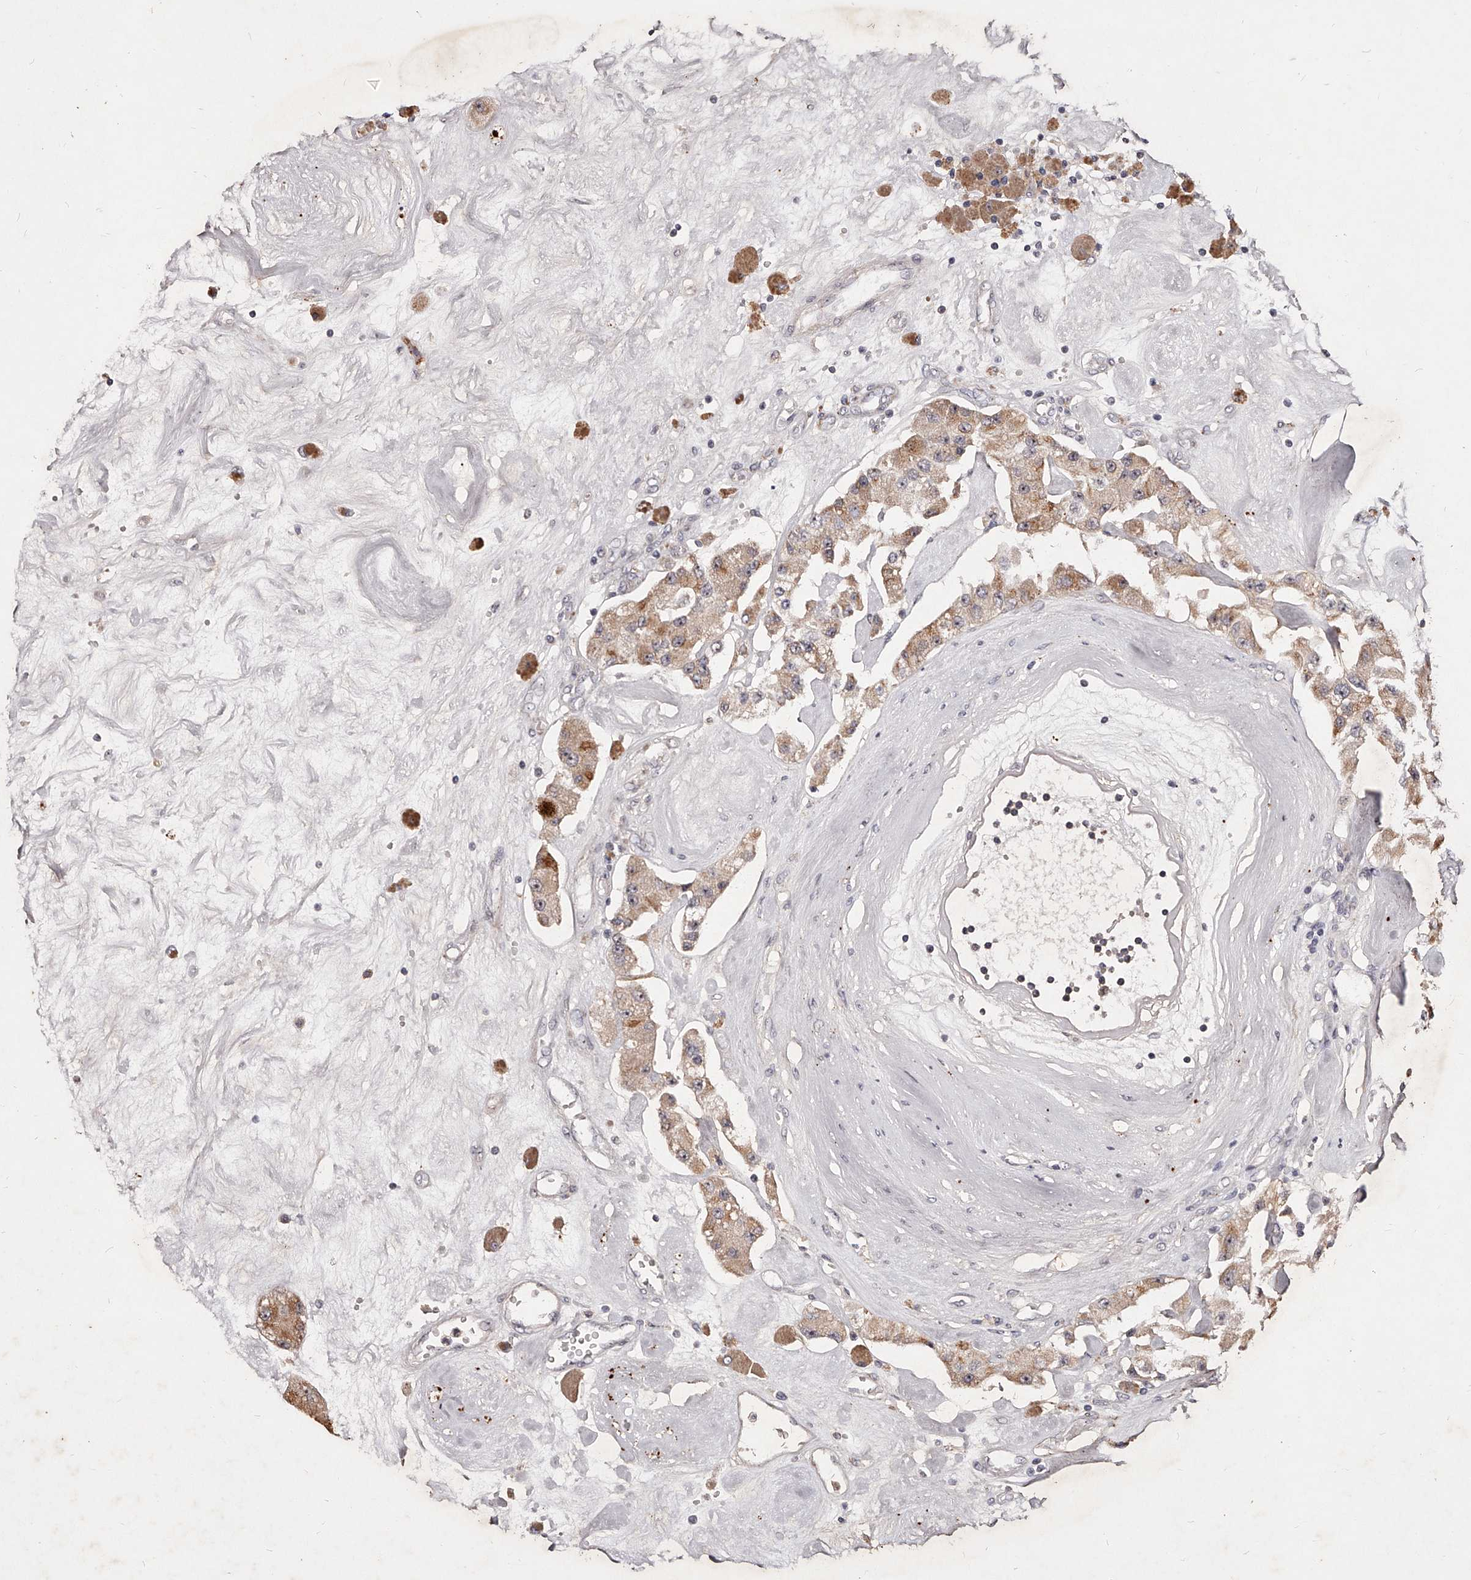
{"staining": {"intensity": "weak", "quantity": "25%-75%", "location": "cytoplasmic/membranous"}, "tissue": "carcinoid", "cell_type": "Tumor cells", "image_type": "cancer", "snomed": [{"axis": "morphology", "description": "Carcinoid, malignant, NOS"}, {"axis": "topography", "description": "Pancreas"}], "caption": "Immunohistochemical staining of human carcinoid (malignant) reveals weak cytoplasmic/membranous protein positivity in about 25%-75% of tumor cells.", "gene": "PHACTR1", "patient": {"sex": "male", "age": 41}}